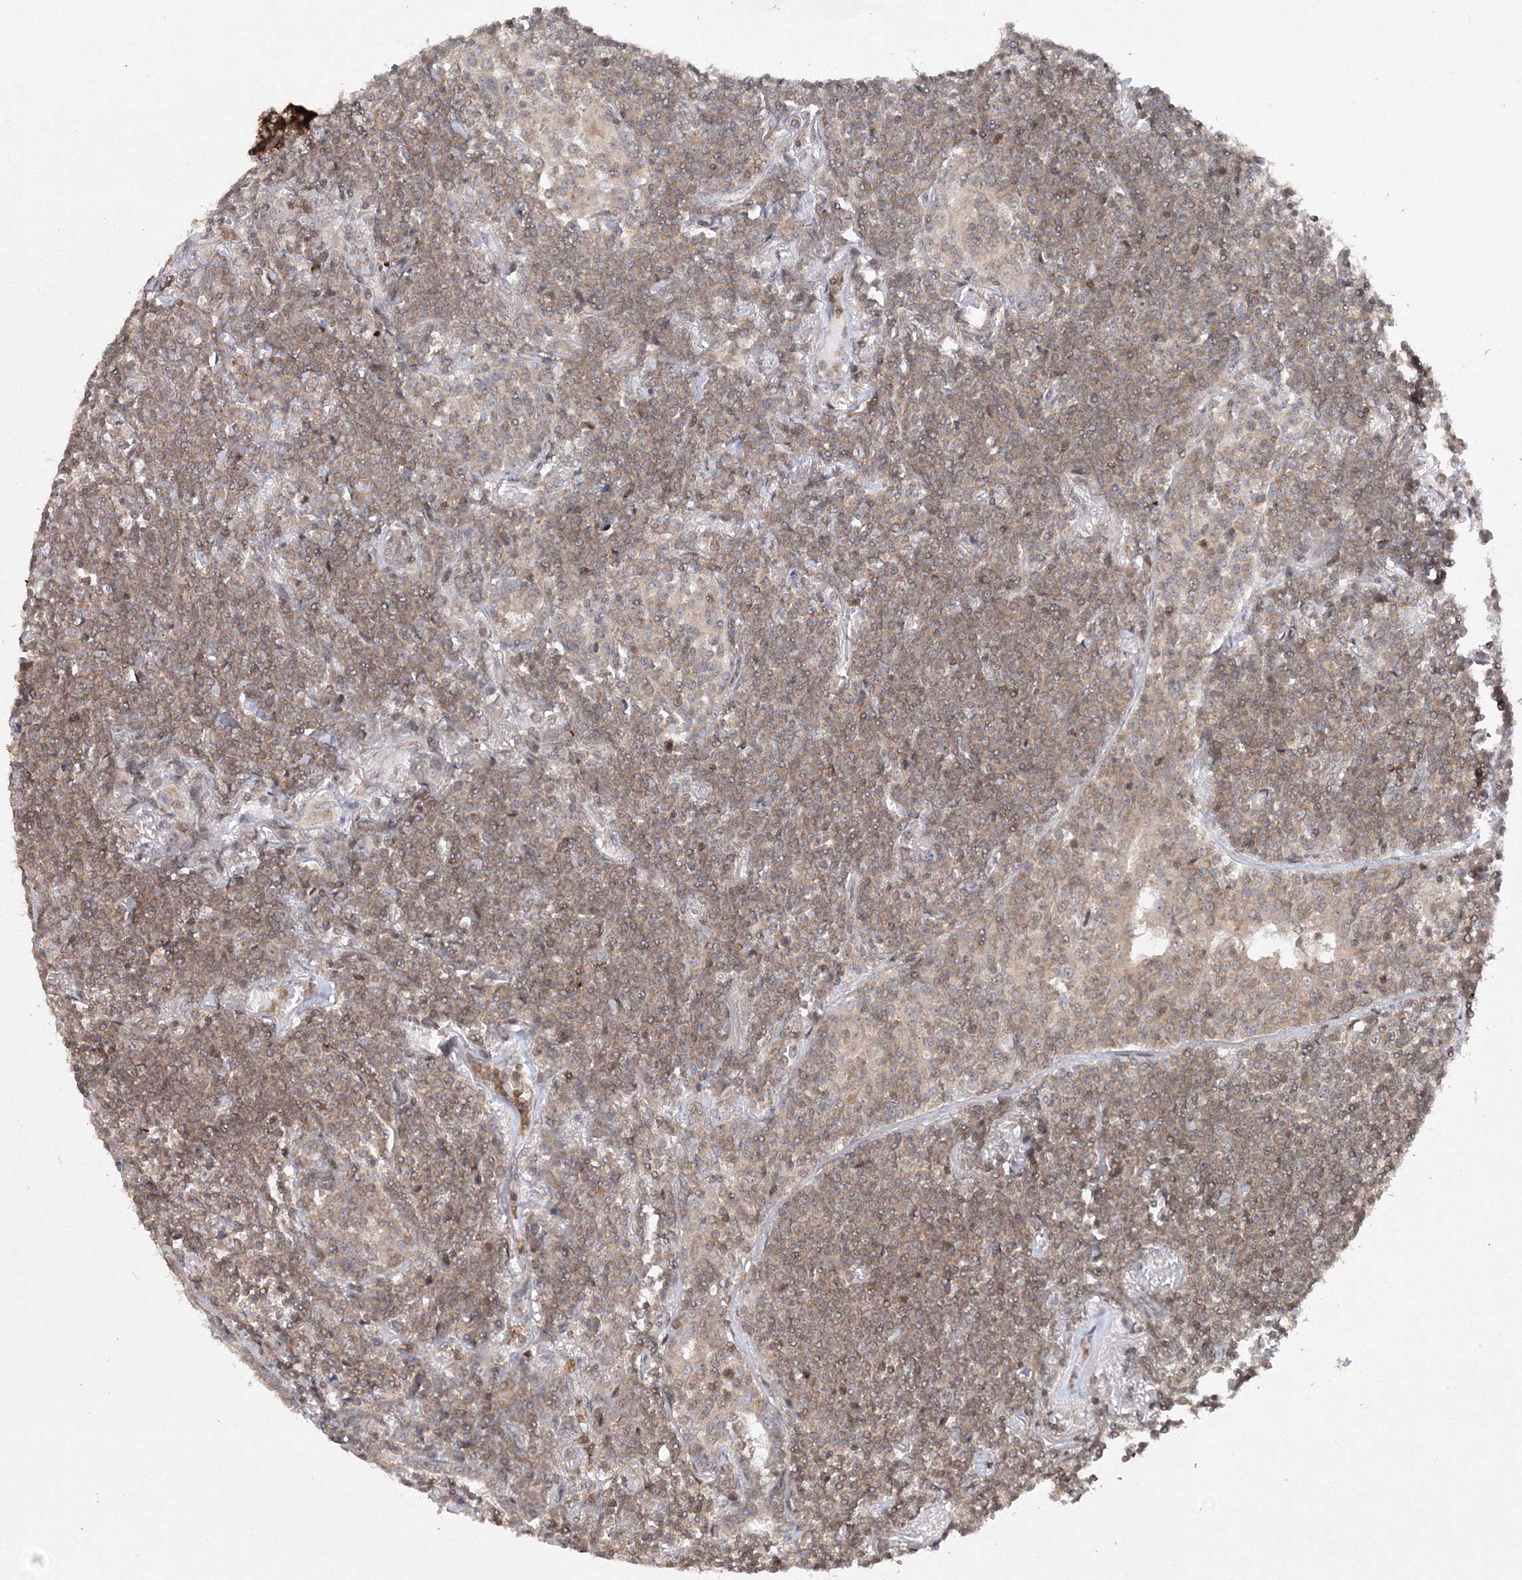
{"staining": {"intensity": "moderate", "quantity": ">75%", "location": "cytoplasmic/membranous"}, "tissue": "lymphoma", "cell_type": "Tumor cells", "image_type": "cancer", "snomed": [{"axis": "morphology", "description": "Malignant lymphoma, non-Hodgkin's type, Low grade"}, {"axis": "topography", "description": "Lung"}], "caption": "The photomicrograph exhibits a brown stain indicating the presence of a protein in the cytoplasmic/membranous of tumor cells in lymphoma.", "gene": "MKRN2", "patient": {"sex": "female", "age": 71}}